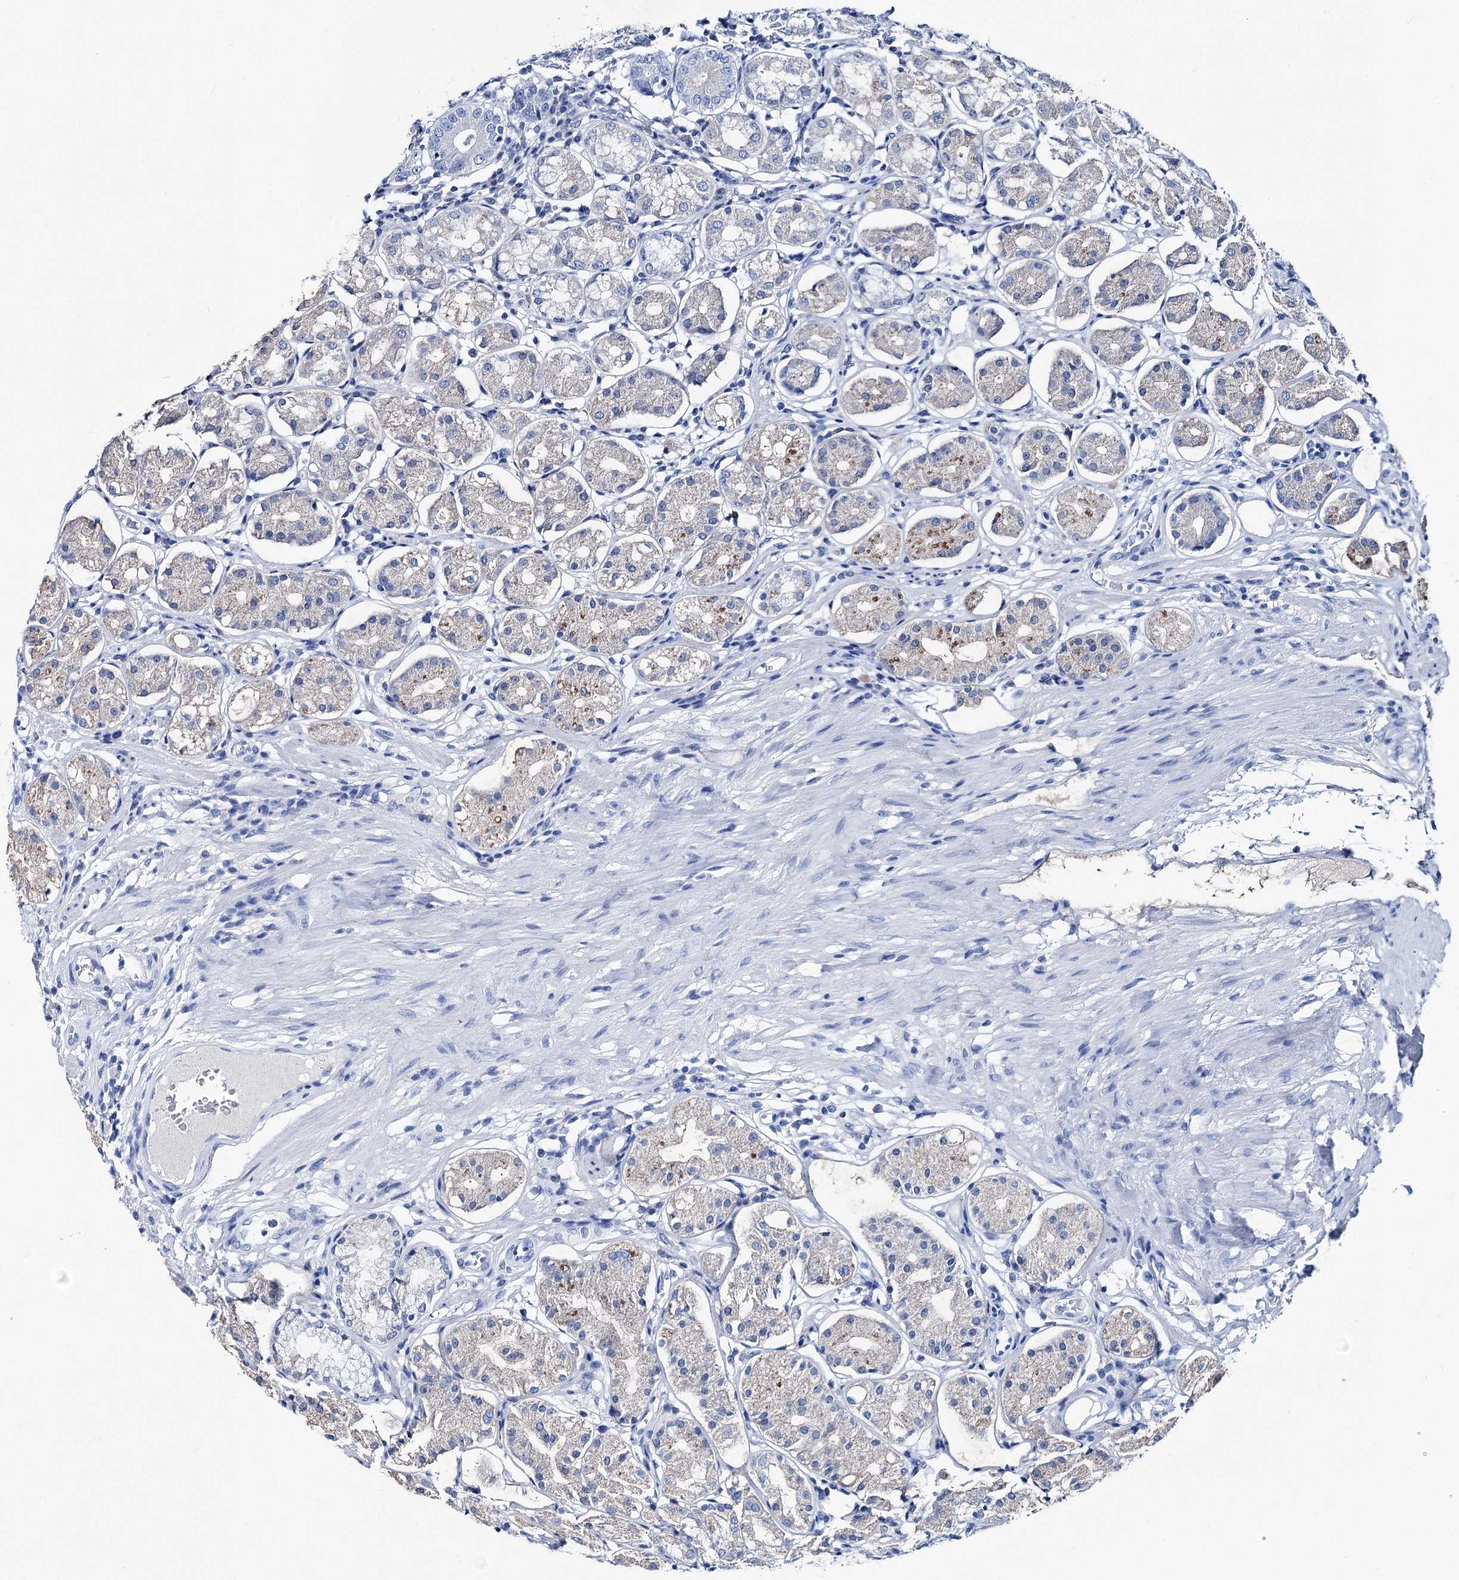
{"staining": {"intensity": "weak", "quantity": "<25%", "location": "cytoplasmic/membranous"}, "tissue": "stomach", "cell_type": "Glandular cells", "image_type": "normal", "snomed": [{"axis": "morphology", "description": "Normal tissue, NOS"}, {"axis": "topography", "description": "Stomach, lower"}], "caption": "This image is of normal stomach stained with IHC to label a protein in brown with the nuclei are counter-stained blue. There is no positivity in glandular cells.", "gene": "BRINP1", "patient": {"sex": "female", "age": 56}}